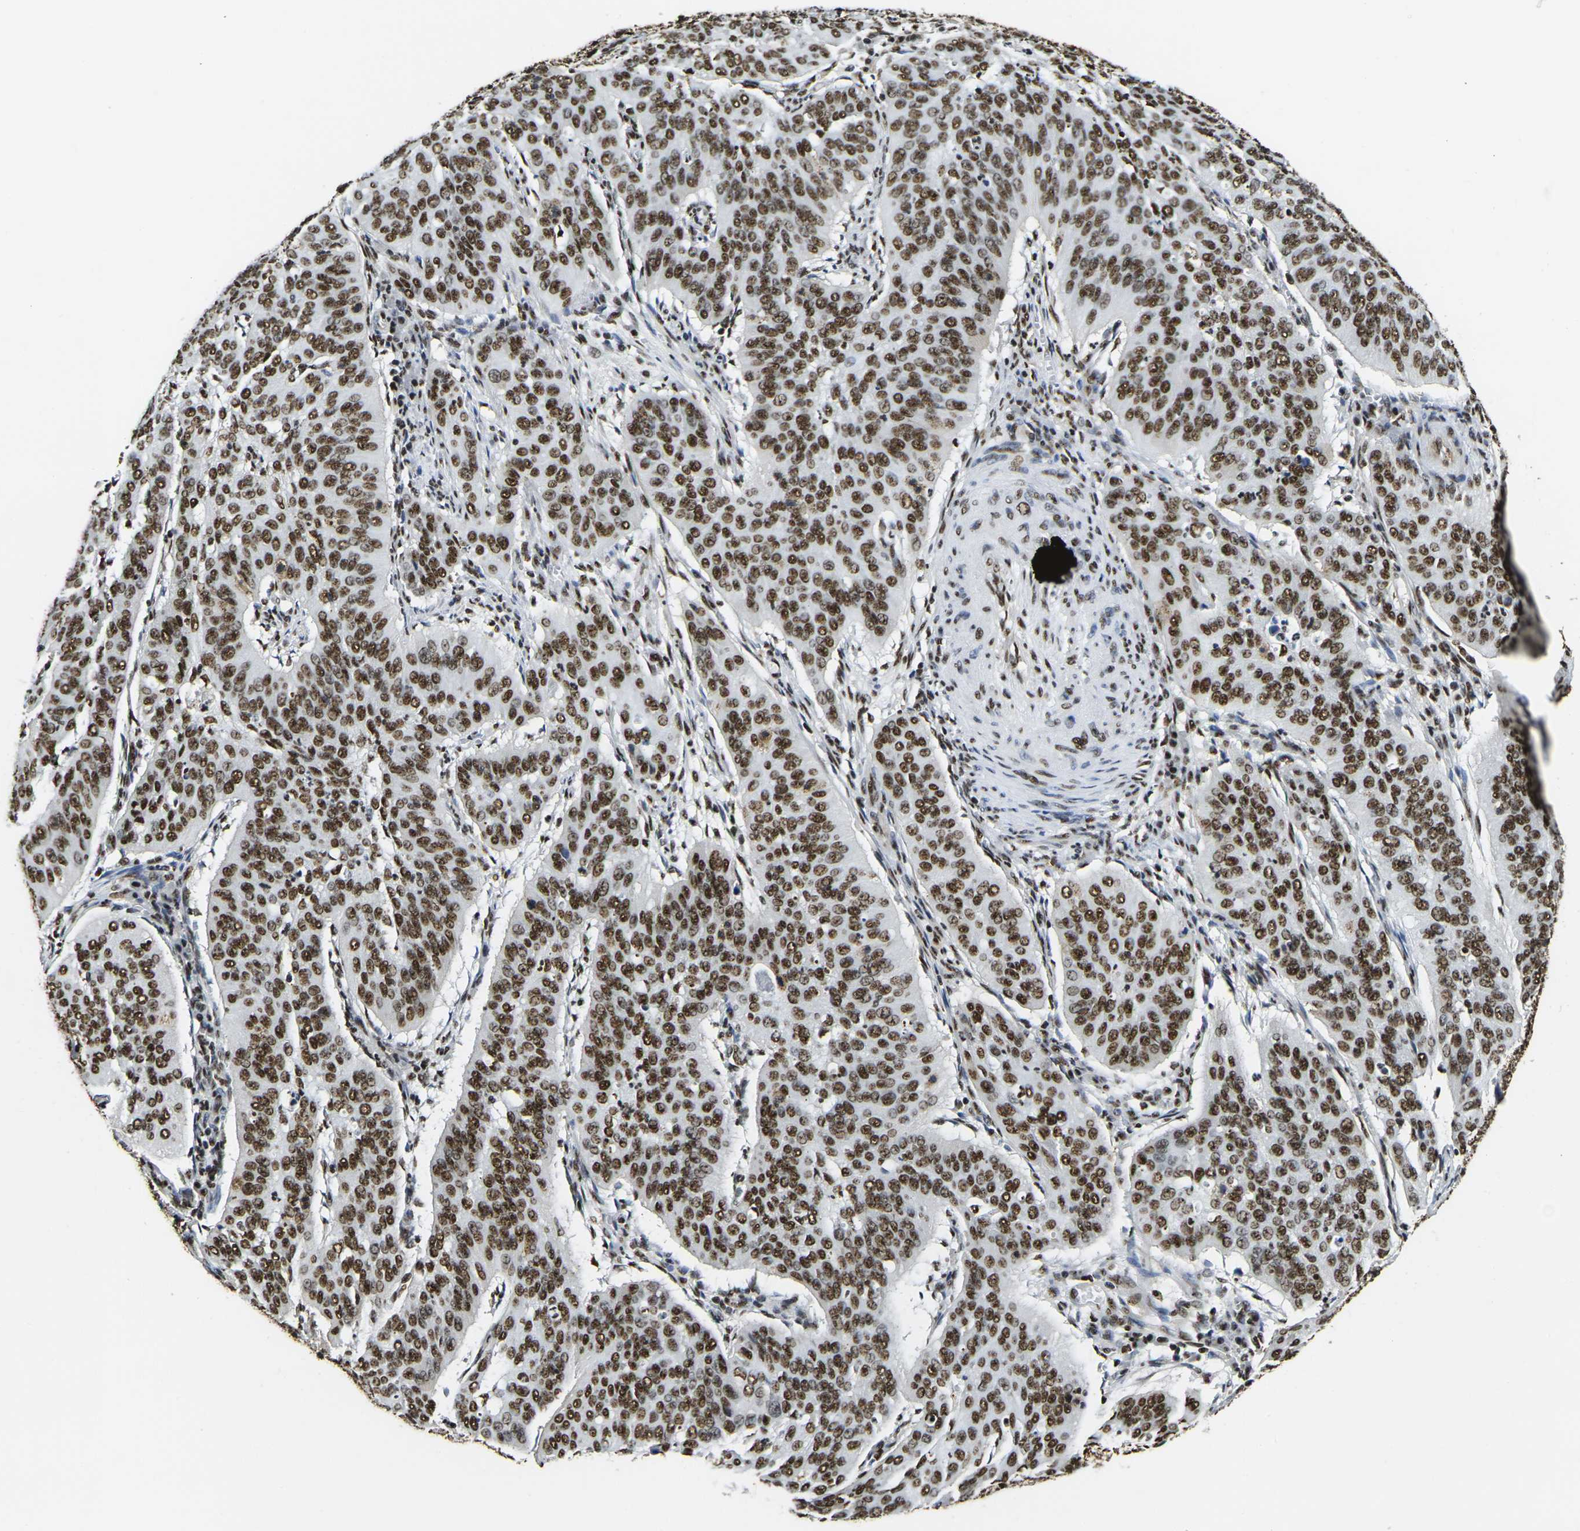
{"staining": {"intensity": "strong", "quantity": ">75%", "location": "nuclear"}, "tissue": "cervical cancer", "cell_type": "Tumor cells", "image_type": "cancer", "snomed": [{"axis": "morphology", "description": "Normal tissue, NOS"}, {"axis": "morphology", "description": "Squamous cell carcinoma, NOS"}, {"axis": "topography", "description": "Cervix"}], "caption": "A micrograph showing strong nuclear staining in approximately >75% of tumor cells in cervical cancer (squamous cell carcinoma), as visualized by brown immunohistochemical staining.", "gene": "SMARCC1", "patient": {"sex": "female", "age": 39}}